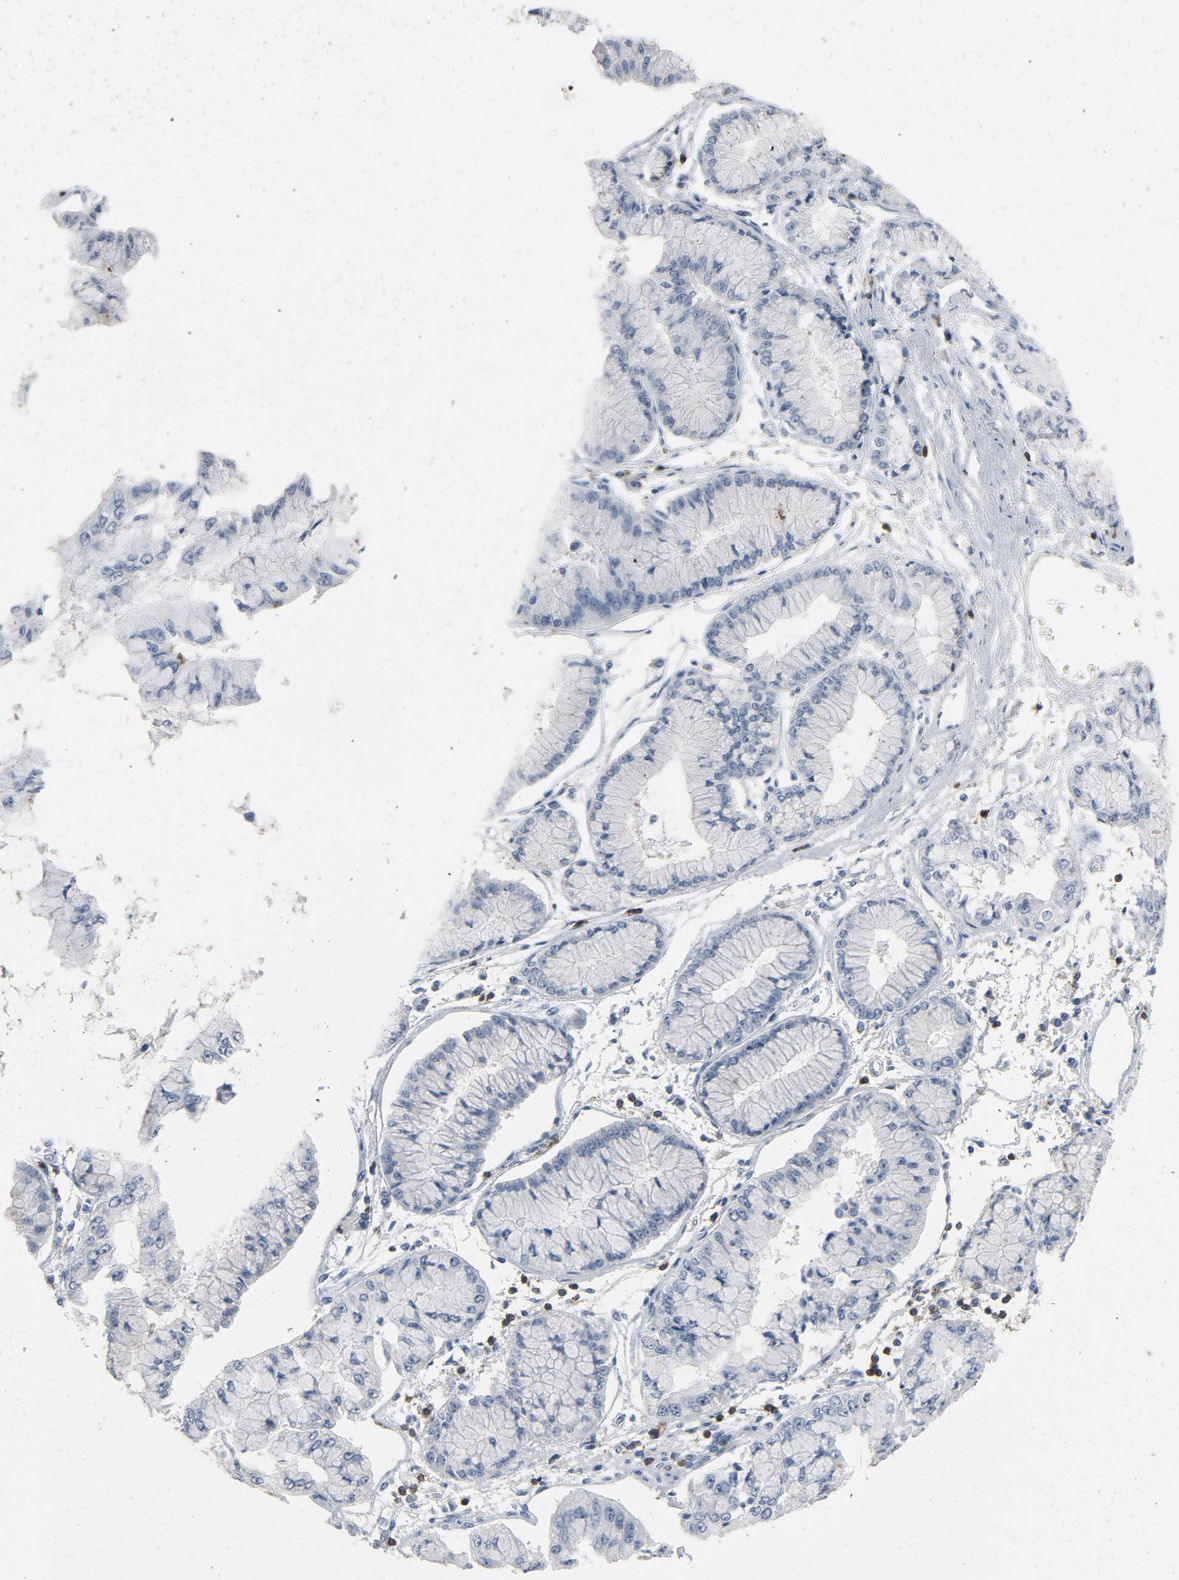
{"staining": {"intensity": "negative", "quantity": "none", "location": "none"}, "tissue": "liver cancer", "cell_type": "Tumor cells", "image_type": "cancer", "snomed": [{"axis": "morphology", "description": "Cholangiocarcinoma"}, {"axis": "topography", "description": "Liver"}], "caption": "Liver cancer stained for a protein using IHC displays no positivity tumor cells.", "gene": "LCK", "patient": {"sex": "female", "age": 79}}